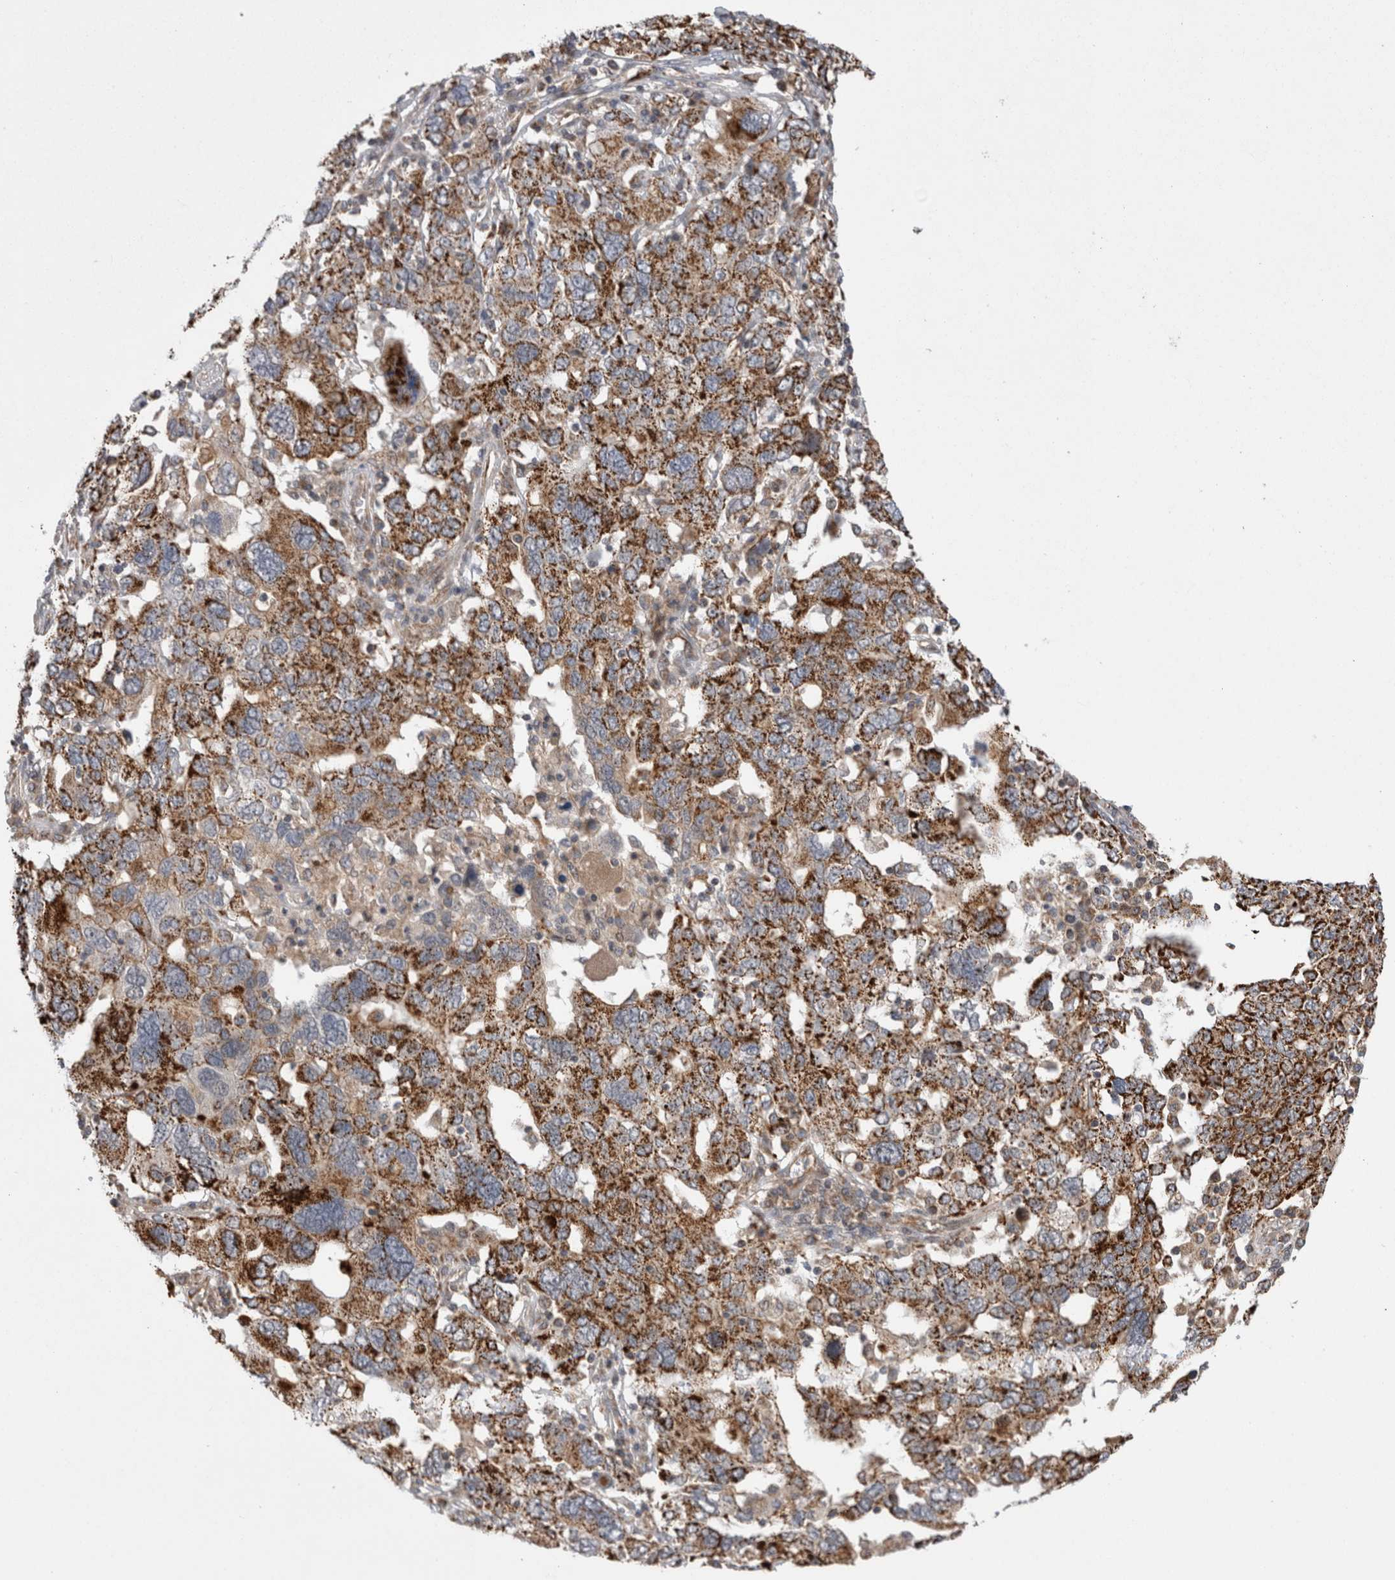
{"staining": {"intensity": "strong", "quantity": ">75%", "location": "cytoplasmic/membranous"}, "tissue": "ovarian cancer", "cell_type": "Tumor cells", "image_type": "cancer", "snomed": [{"axis": "morphology", "description": "Carcinoma, endometroid"}, {"axis": "topography", "description": "Ovary"}], "caption": "Immunohistochemical staining of human ovarian endometroid carcinoma displays high levels of strong cytoplasmic/membranous staining in approximately >75% of tumor cells.", "gene": "DARS2", "patient": {"sex": "female", "age": 62}}